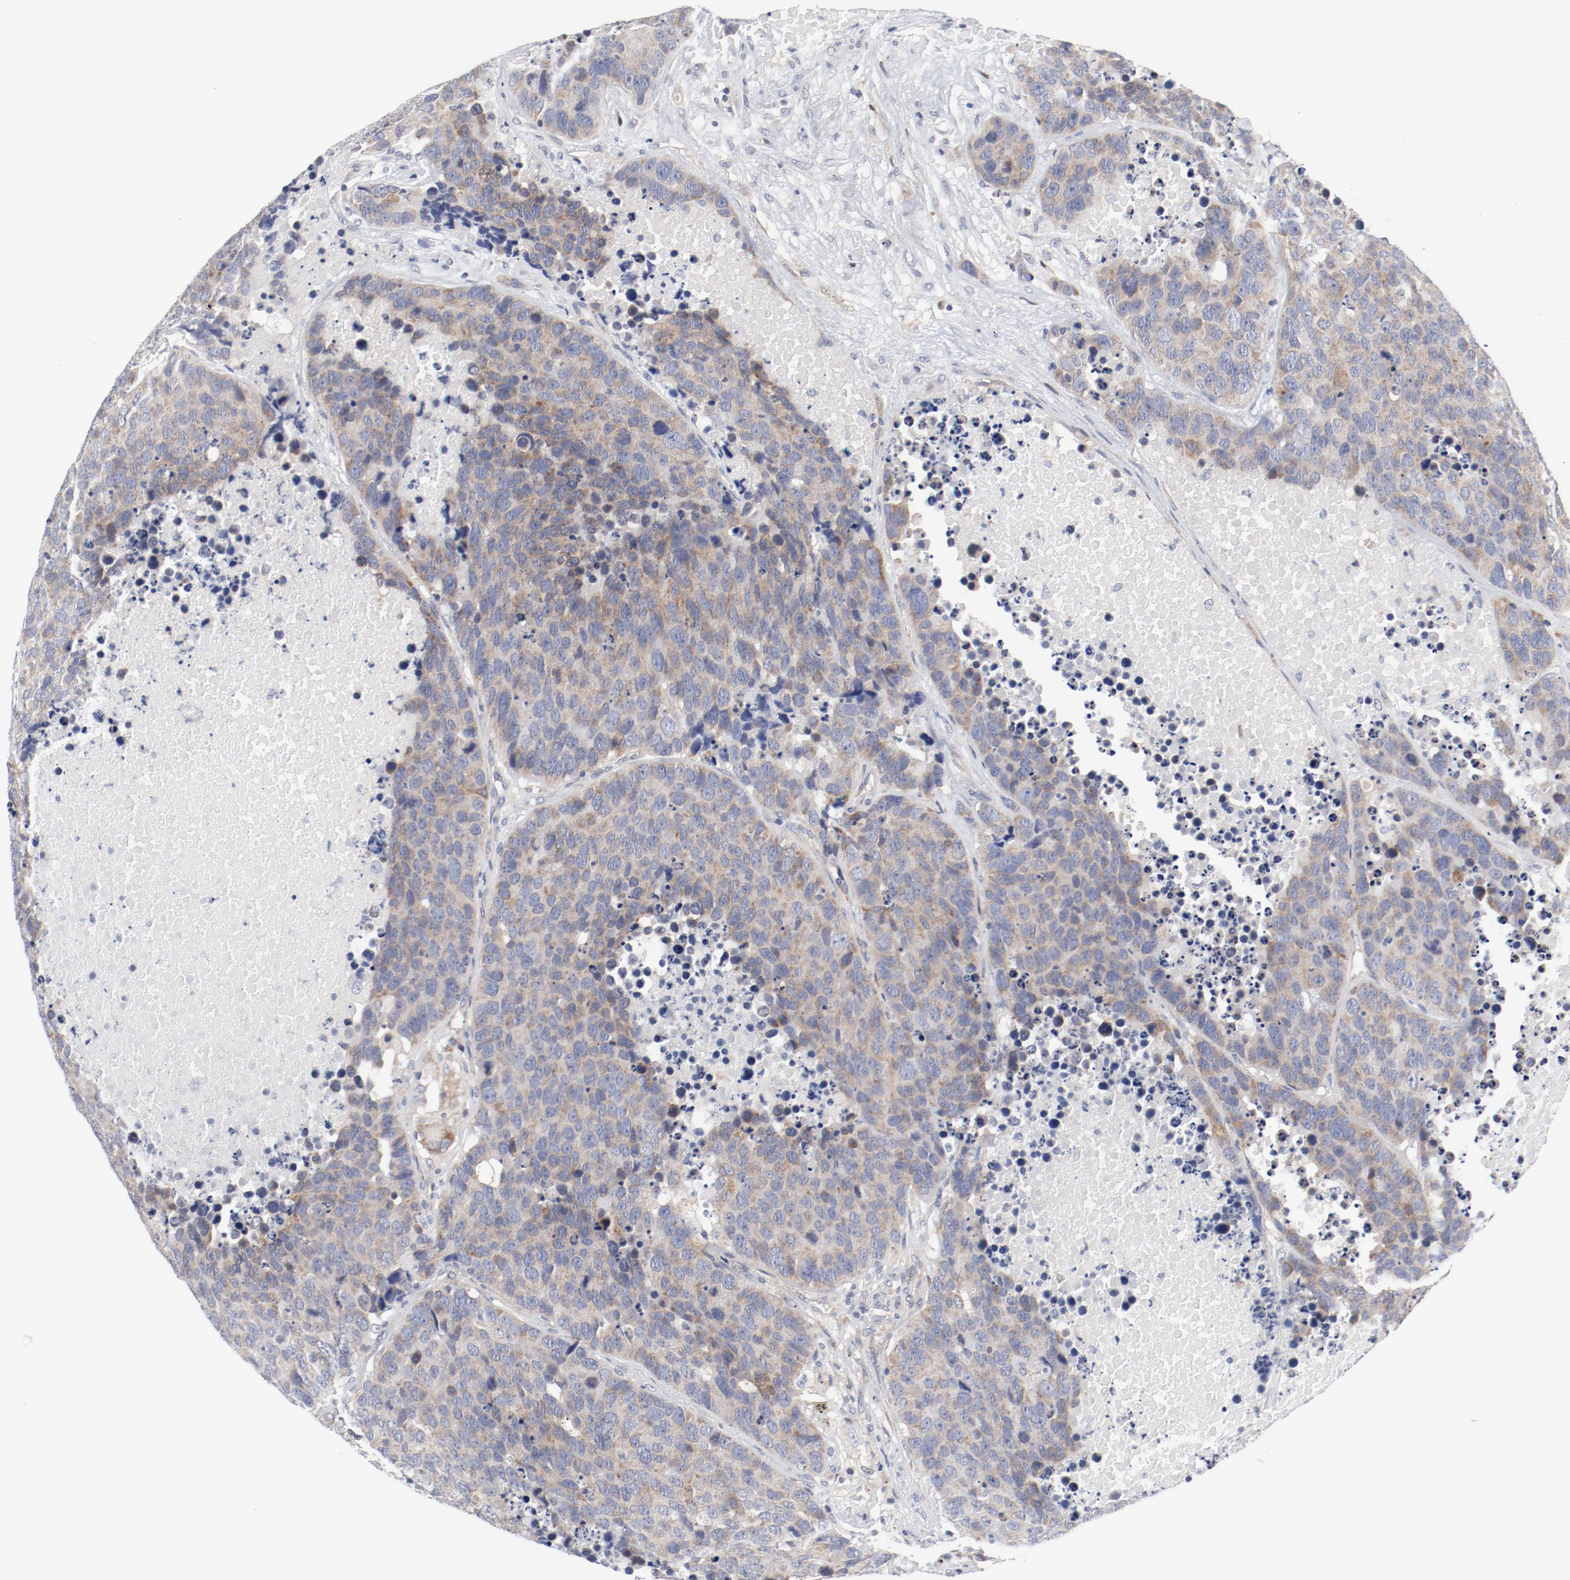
{"staining": {"intensity": "weak", "quantity": ">75%", "location": "cytoplasmic/membranous"}, "tissue": "carcinoid", "cell_type": "Tumor cells", "image_type": "cancer", "snomed": [{"axis": "morphology", "description": "Carcinoid, malignant, NOS"}, {"axis": "topography", "description": "Lung"}], "caption": "Human carcinoid stained with a protein marker exhibits weak staining in tumor cells.", "gene": "BAD", "patient": {"sex": "male", "age": 60}}